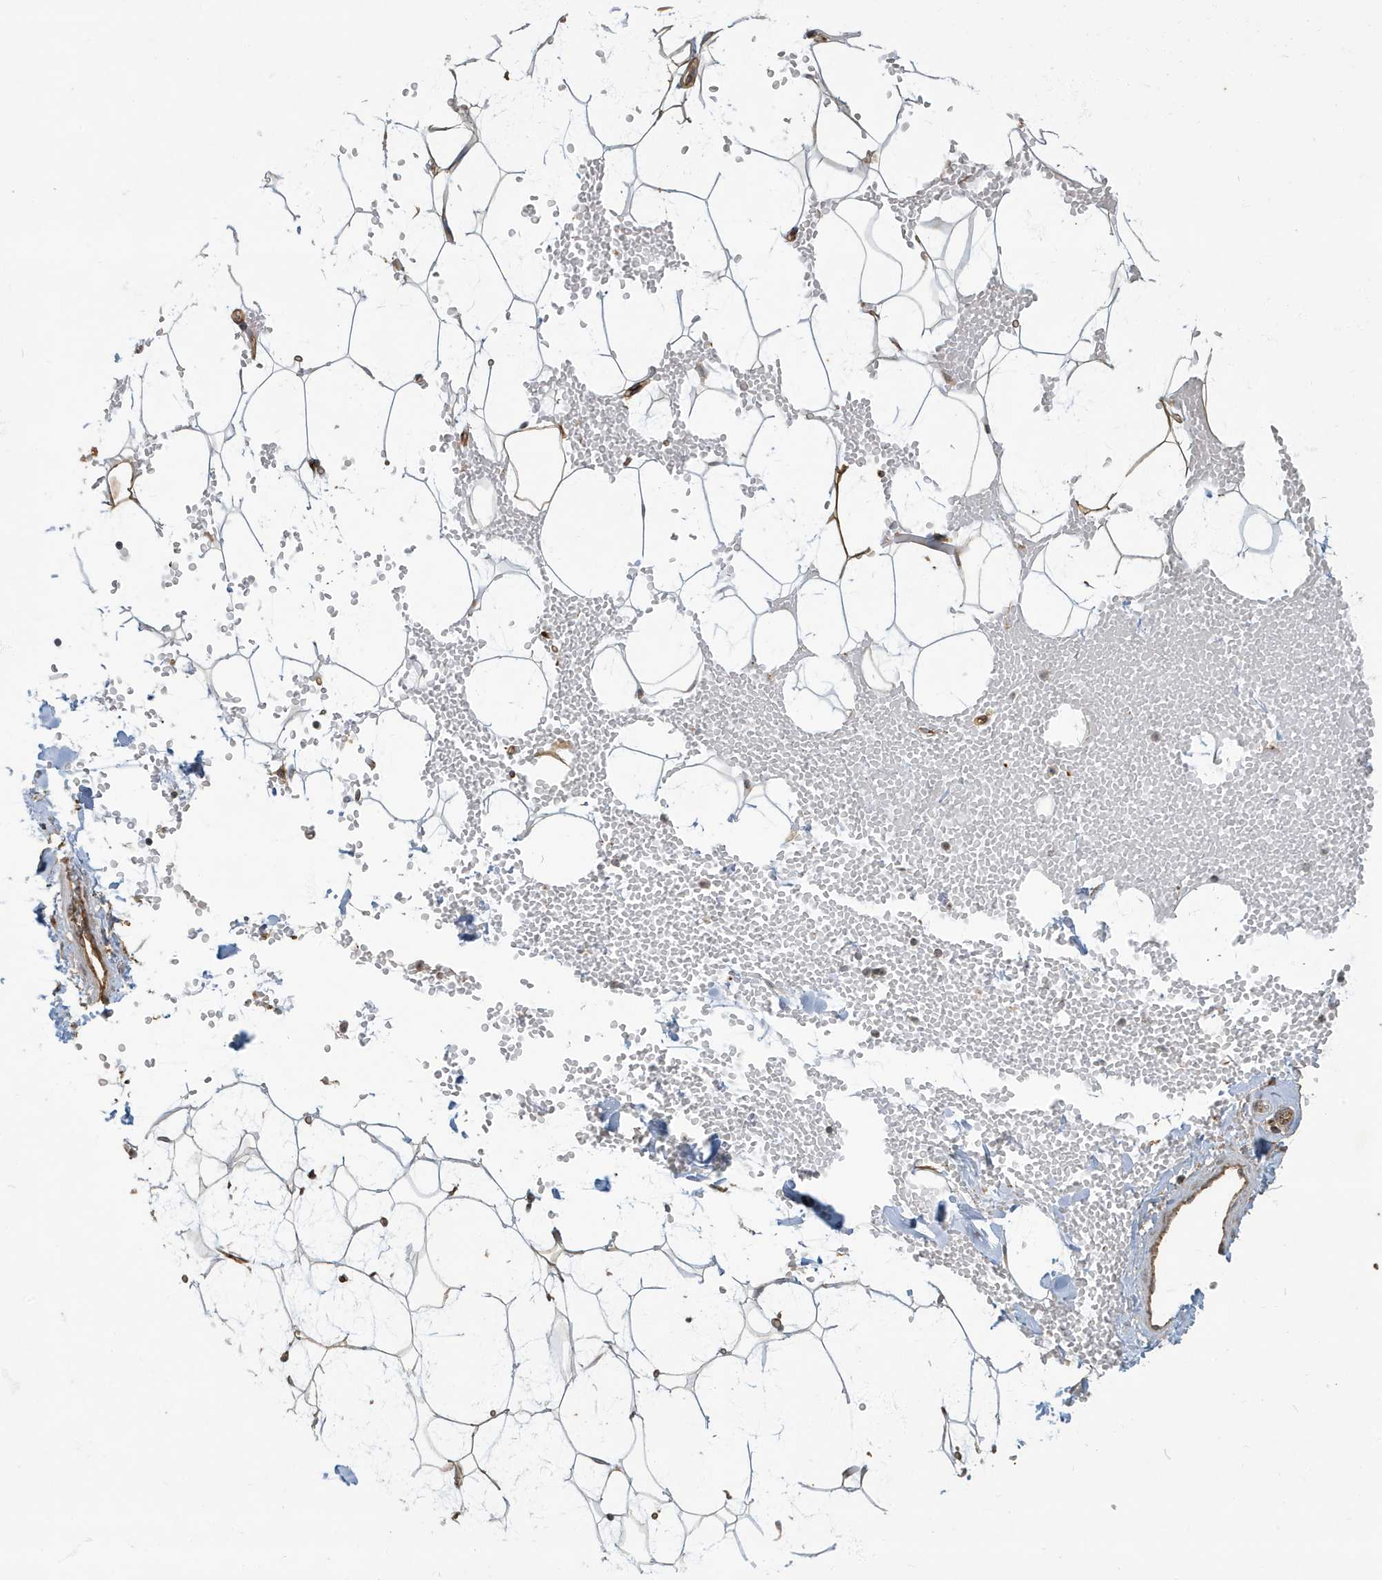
{"staining": {"intensity": "strong", "quantity": "25%-75%", "location": "cytoplasmic/membranous"}, "tissue": "adipose tissue", "cell_type": "Adipocytes", "image_type": "normal", "snomed": [{"axis": "morphology", "description": "Normal tissue, NOS"}, {"axis": "topography", "description": "Breast"}], "caption": "The image reveals a brown stain indicating the presence of a protein in the cytoplasmic/membranous of adipocytes in adipose tissue. The protein of interest is stained brown, and the nuclei are stained in blue (DAB IHC with brightfield microscopy, high magnification).", "gene": "ATP23", "patient": {"sex": "female", "age": 23}}